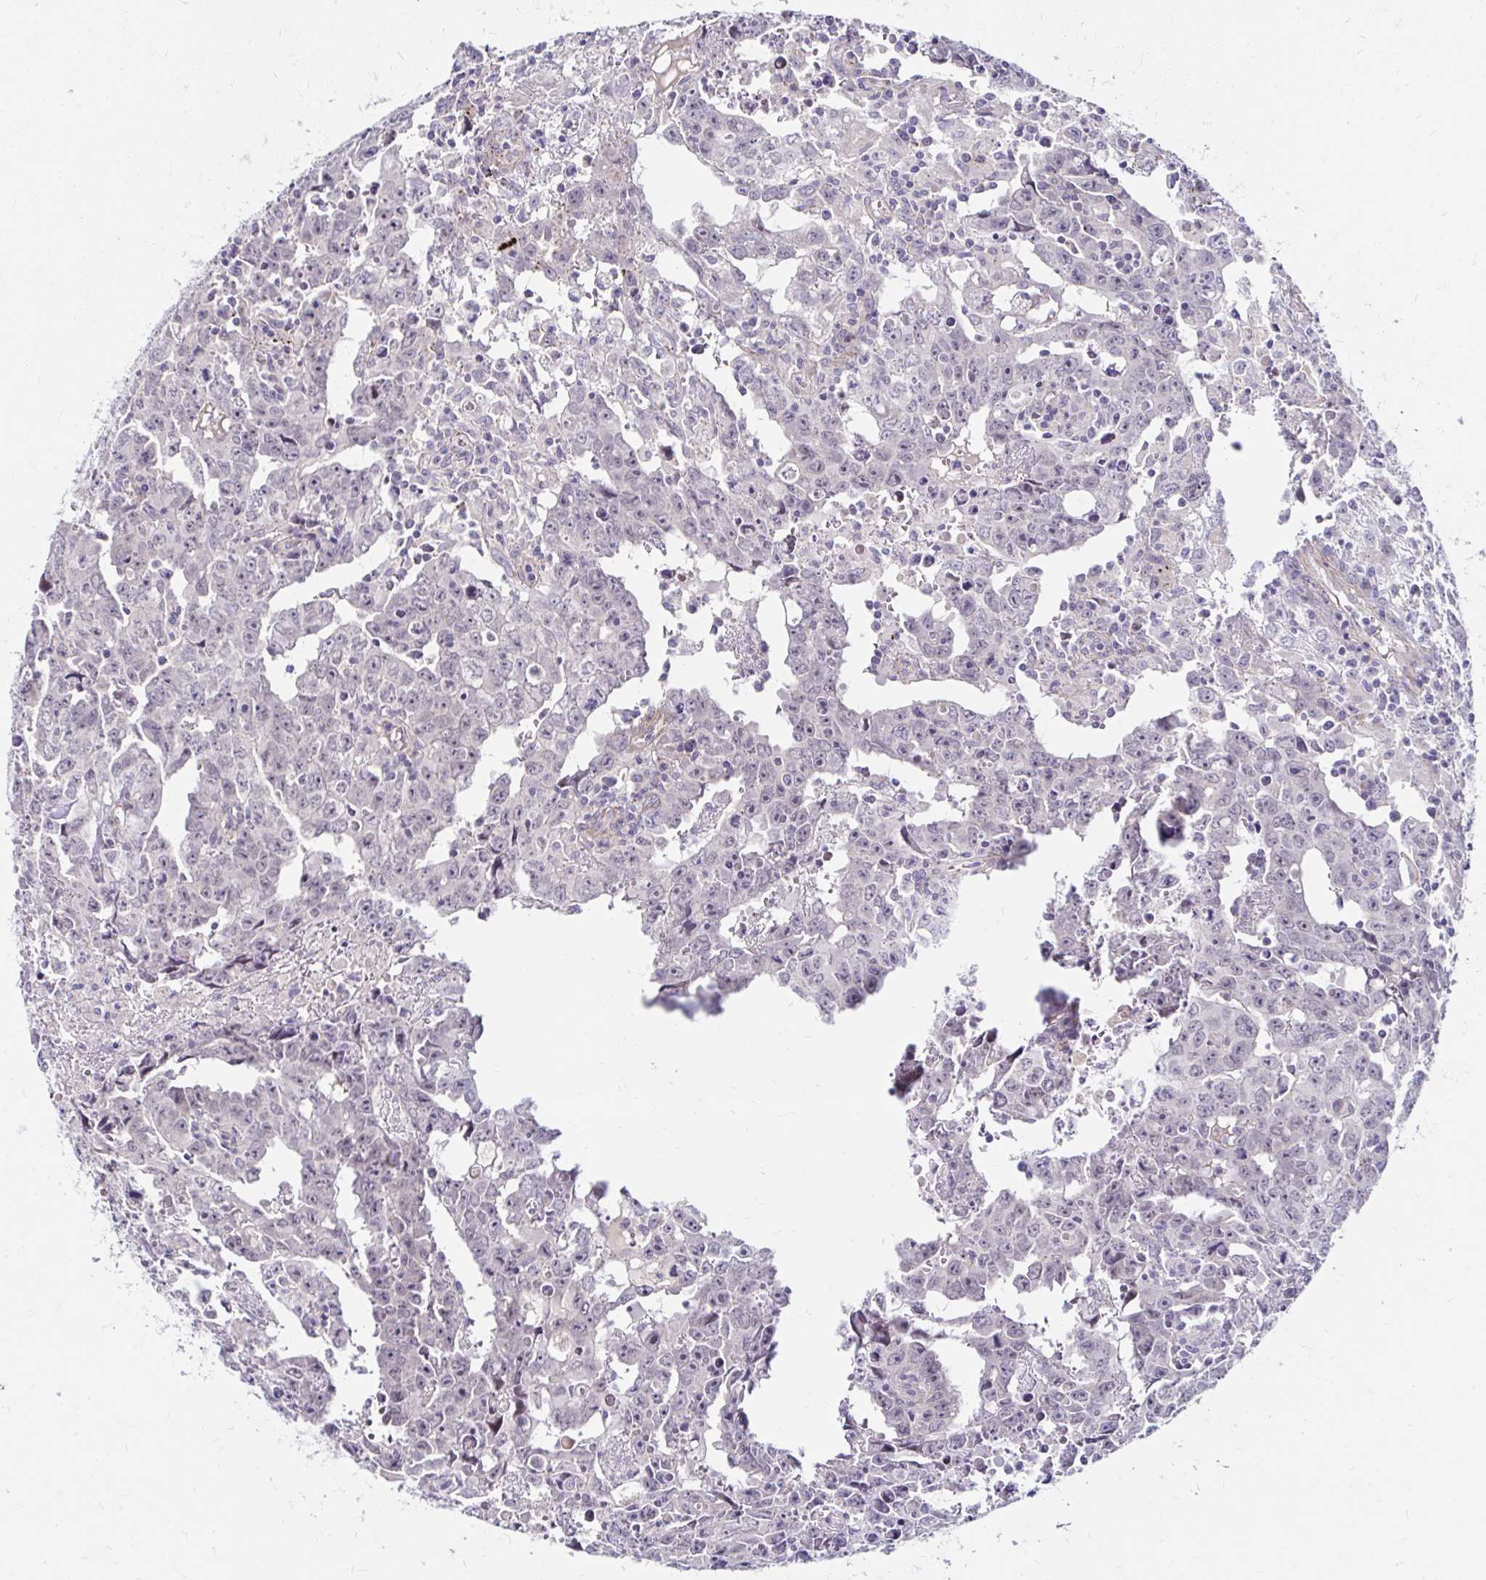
{"staining": {"intensity": "negative", "quantity": "none", "location": "none"}, "tissue": "testis cancer", "cell_type": "Tumor cells", "image_type": "cancer", "snomed": [{"axis": "morphology", "description": "Carcinoma, Embryonal, NOS"}, {"axis": "topography", "description": "Testis"}], "caption": "An immunohistochemistry image of embryonal carcinoma (testis) is shown. There is no staining in tumor cells of embryonal carcinoma (testis). (DAB (3,3'-diaminobenzidine) immunohistochemistry (IHC), high magnification).", "gene": "GUCY1A1", "patient": {"sex": "male", "age": 22}}